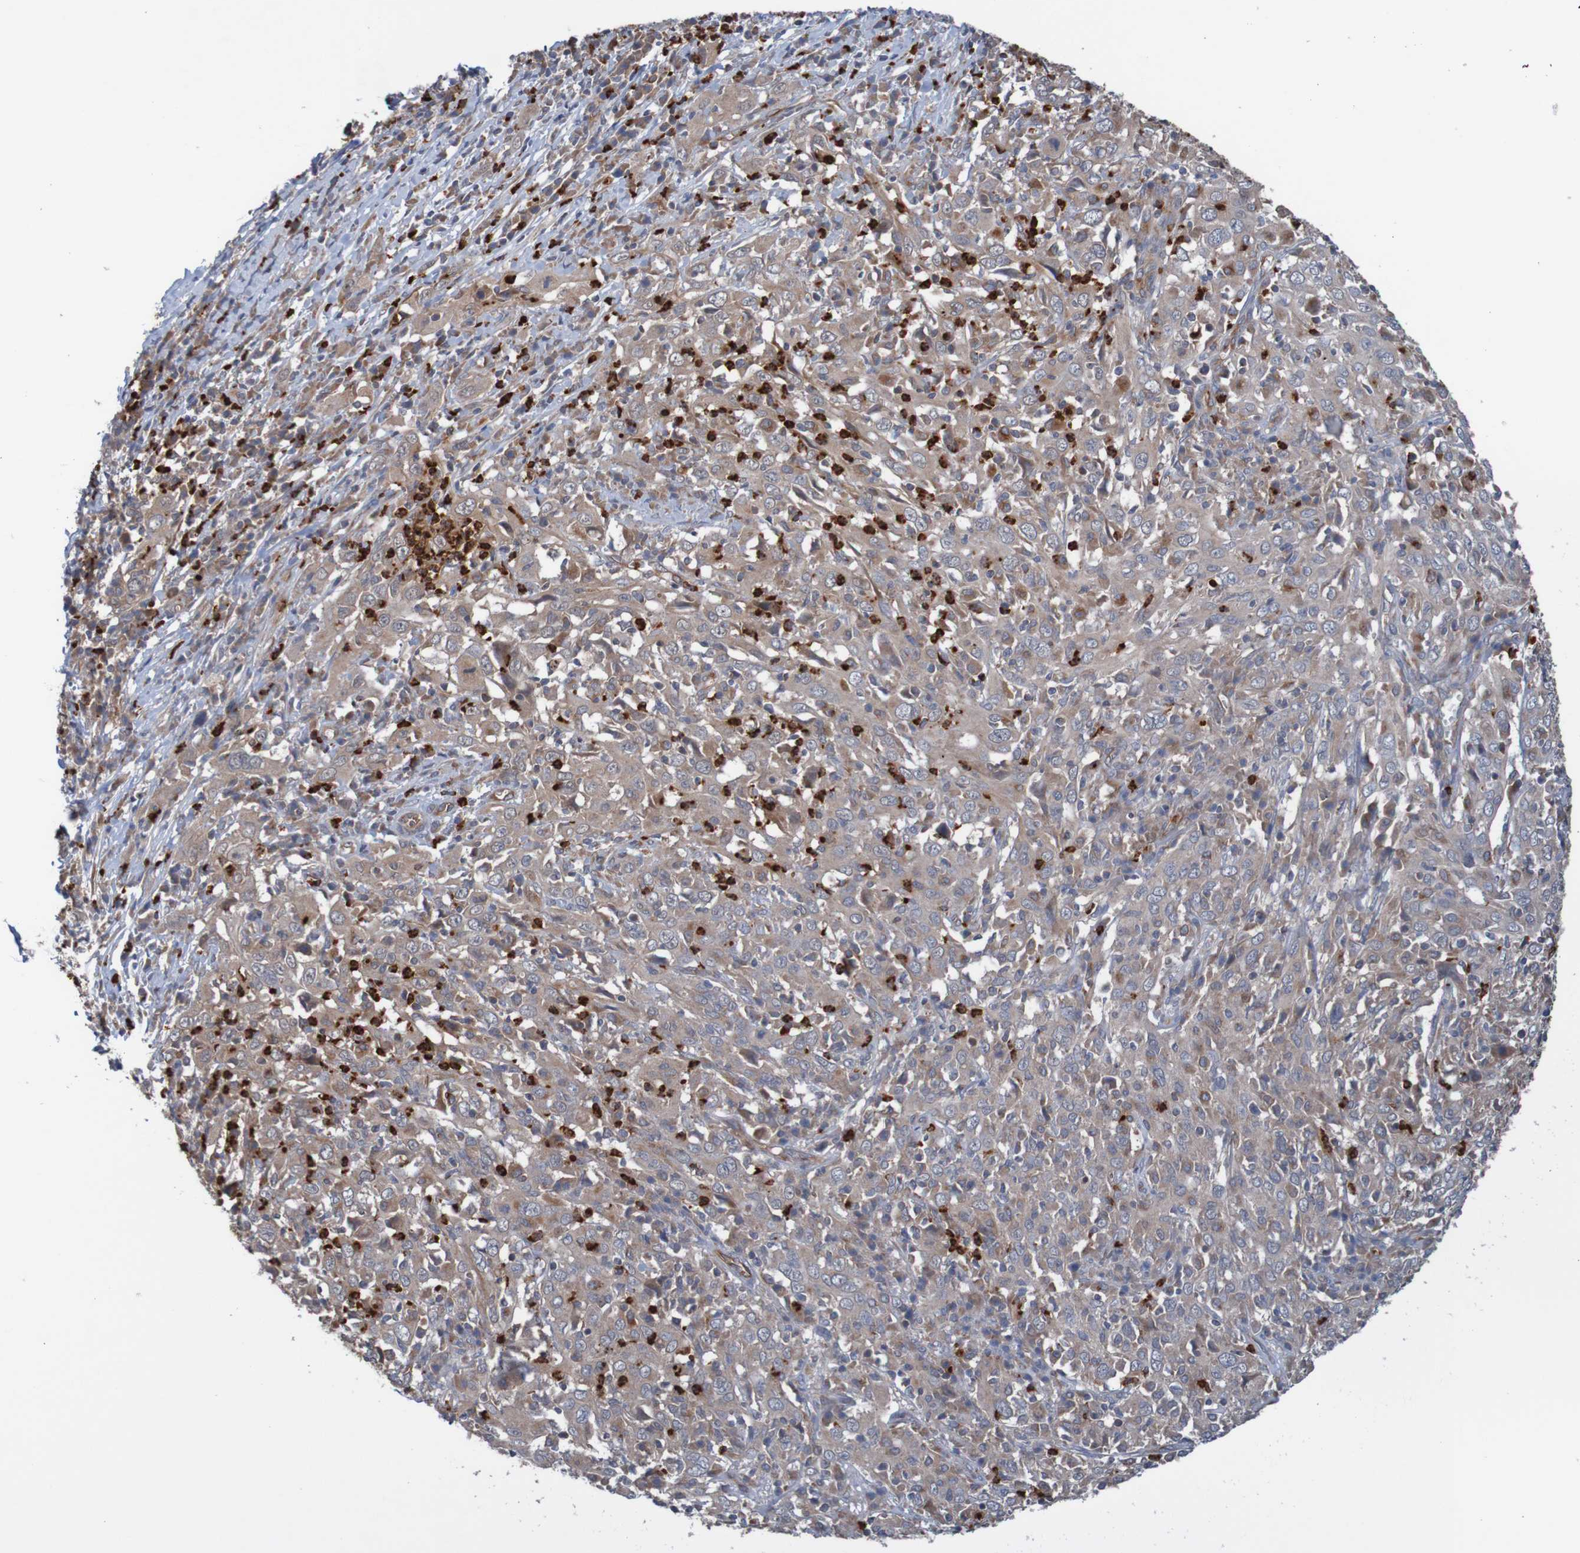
{"staining": {"intensity": "weak", "quantity": ">75%", "location": "cytoplasmic/membranous"}, "tissue": "cervical cancer", "cell_type": "Tumor cells", "image_type": "cancer", "snomed": [{"axis": "morphology", "description": "Squamous cell carcinoma, NOS"}, {"axis": "topography", "description": "Cervix"}], "caption": "Immunohistochemical staining of human squamous cell carcinoma (cervical) demonstrates weak cytoplasmic/membranous protein staining in about >75% of tumor cells.", "gene": "ST8SIA6", "patient": {"sex": "female", "age": 46}}